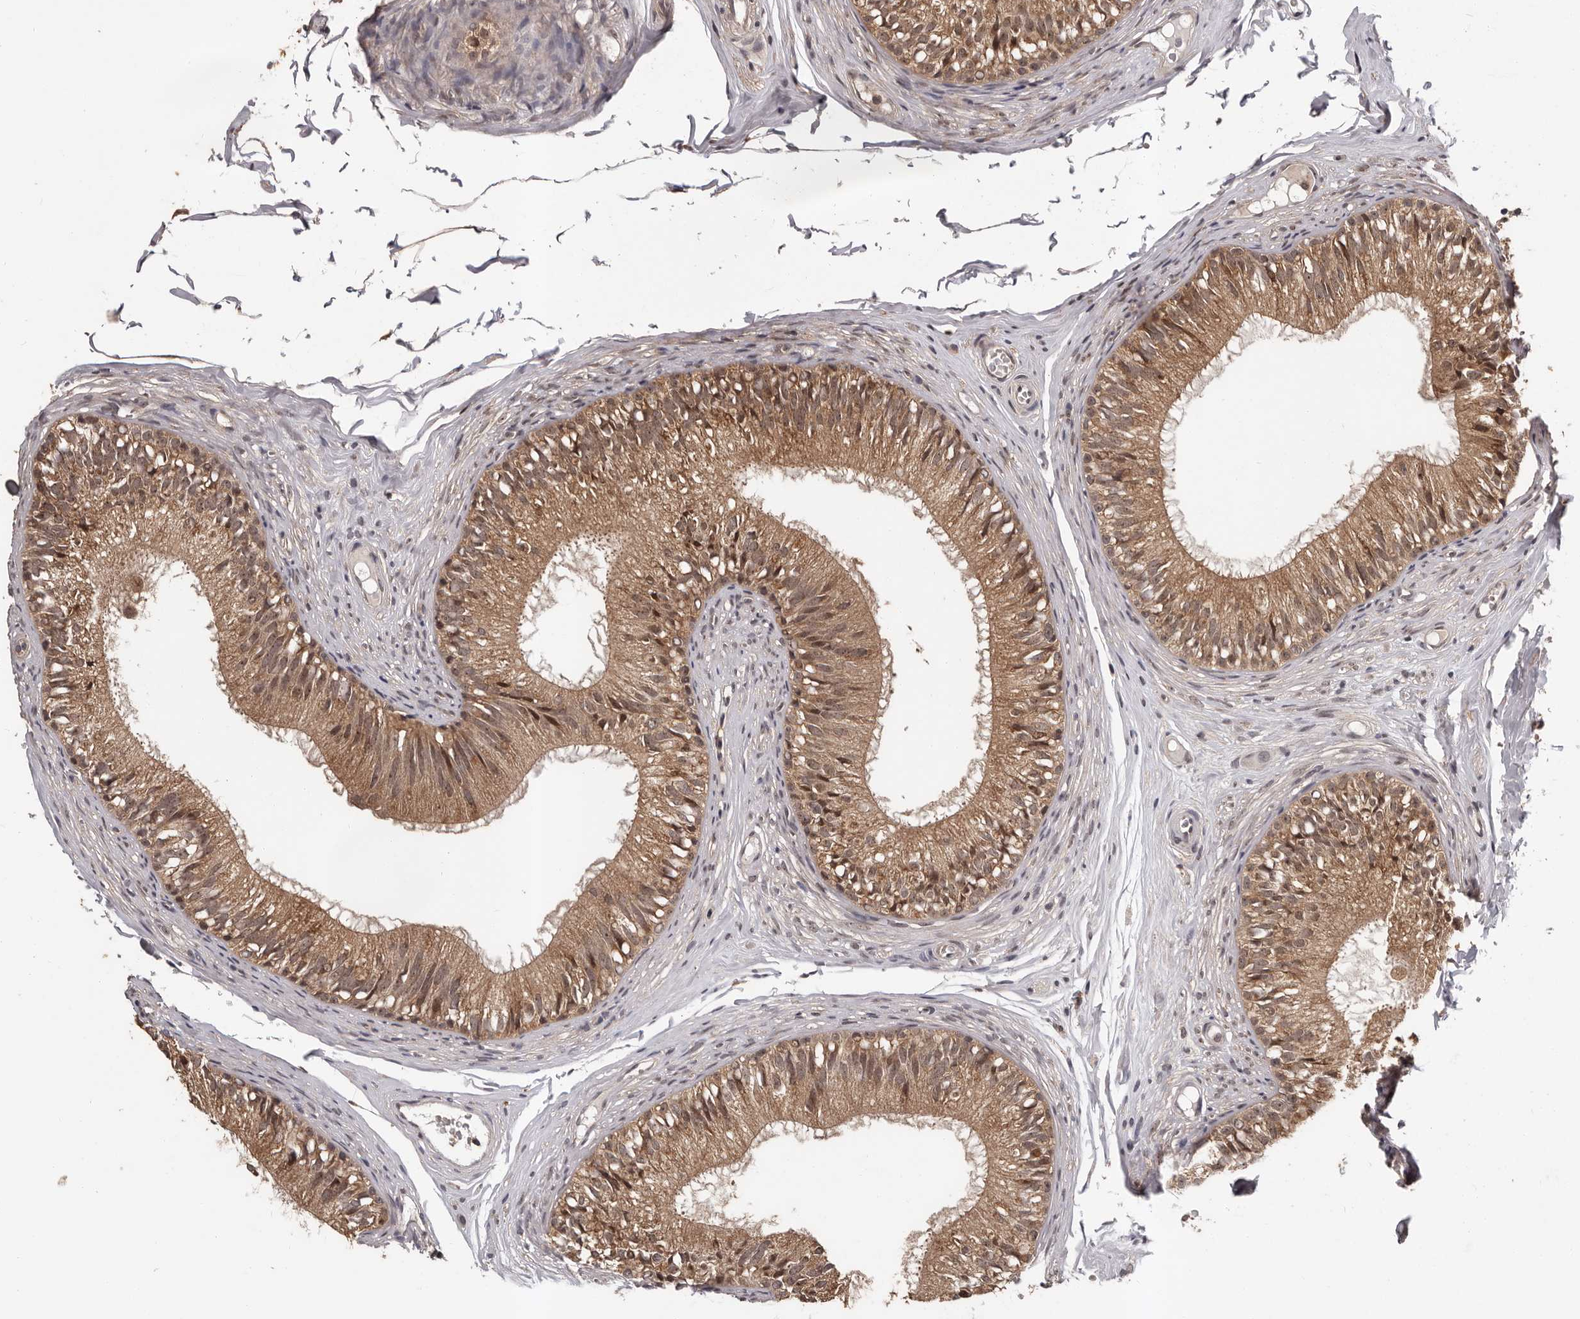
{"staining": {"intensity": "moderate", "quantity": ">75%", "location": "cytoplasmic/membranous,nuclear"}, "tissue": "epididymis", "cell_type": "Glandular cells", "image_type": "normal", "snomed": [{"axis": "morphology", "description": "Normal tissue, NOS"}, {"axis": "morphology", "description": "Seminoma in situ"}, {"axis": "topography", "description": "Testis"}, {"axis": "topography", "description": "Epididymis"}], "caption": "Protein staining of benign epididymis shows moderate cytoplasmic/membranous,nuclear staining in about >75% of glandular cells. (Brightfield microscopy of DAB IHC at high magnification).", "gene": "VPS37A", "patient": {"sex": "male", "age": 28}}